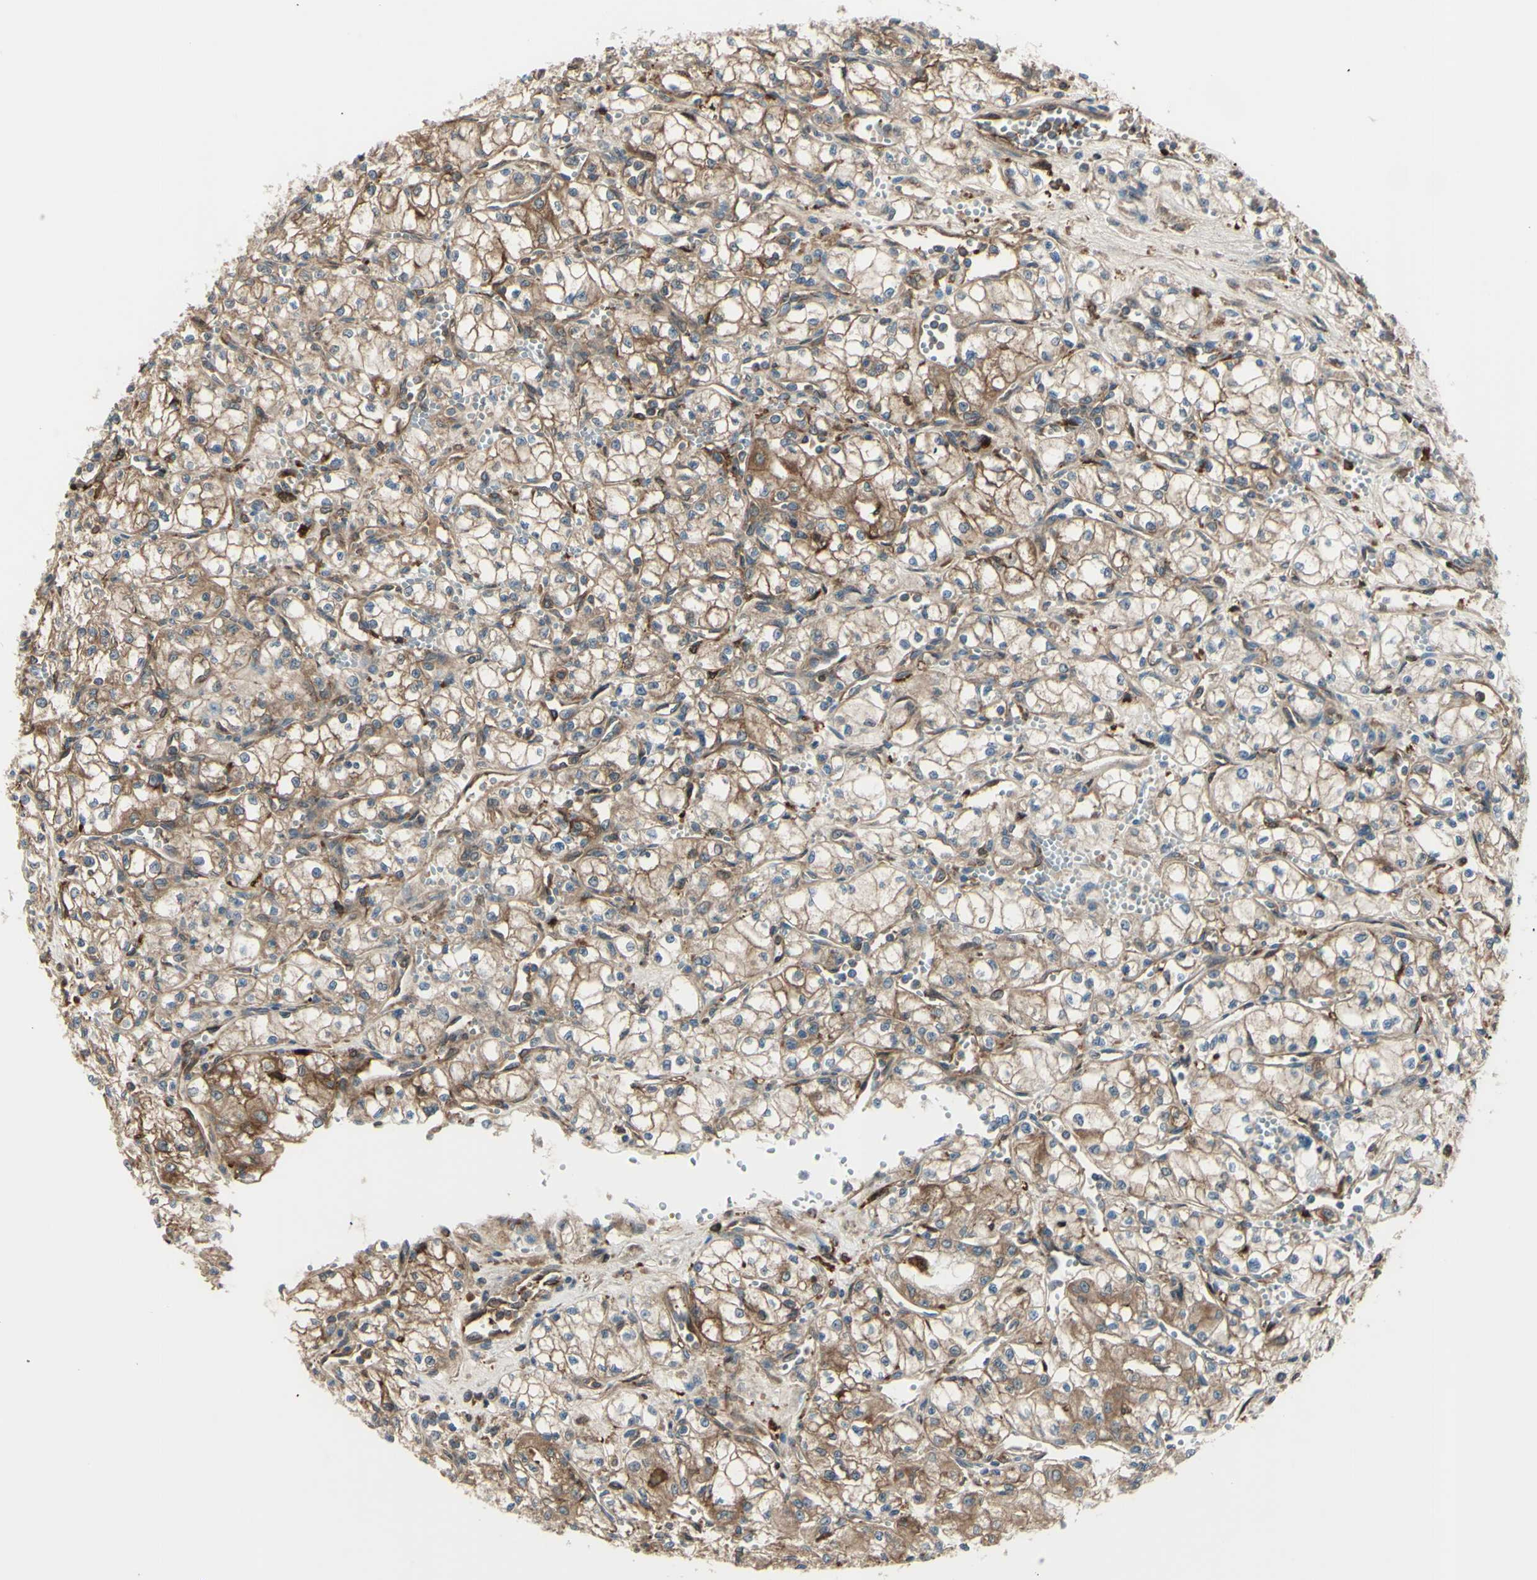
{"staining": {"intensity": "moderate", "quantity": "25%-75%", "location": "cytoplasmic/membranous"}, "tissue": "renal cancer", "cell_type": "Tumor cells", "image_type": "cancer", "snomed": [{"axis": "morphology", "description": "Normal tissue, NOS"}, {"axis": "morphology", "description": "Adenocarcinoma, NOS"}, {"axis": "topography", "description": "Kidney"}], "caption": "A brown stain labels moderate cytoplasmic/membranous expression of a protein in human adenocarcinoma (renal) tumor cells.", "gene": "IGSF9B", "patient": {"sex": "male", "age": 59}}